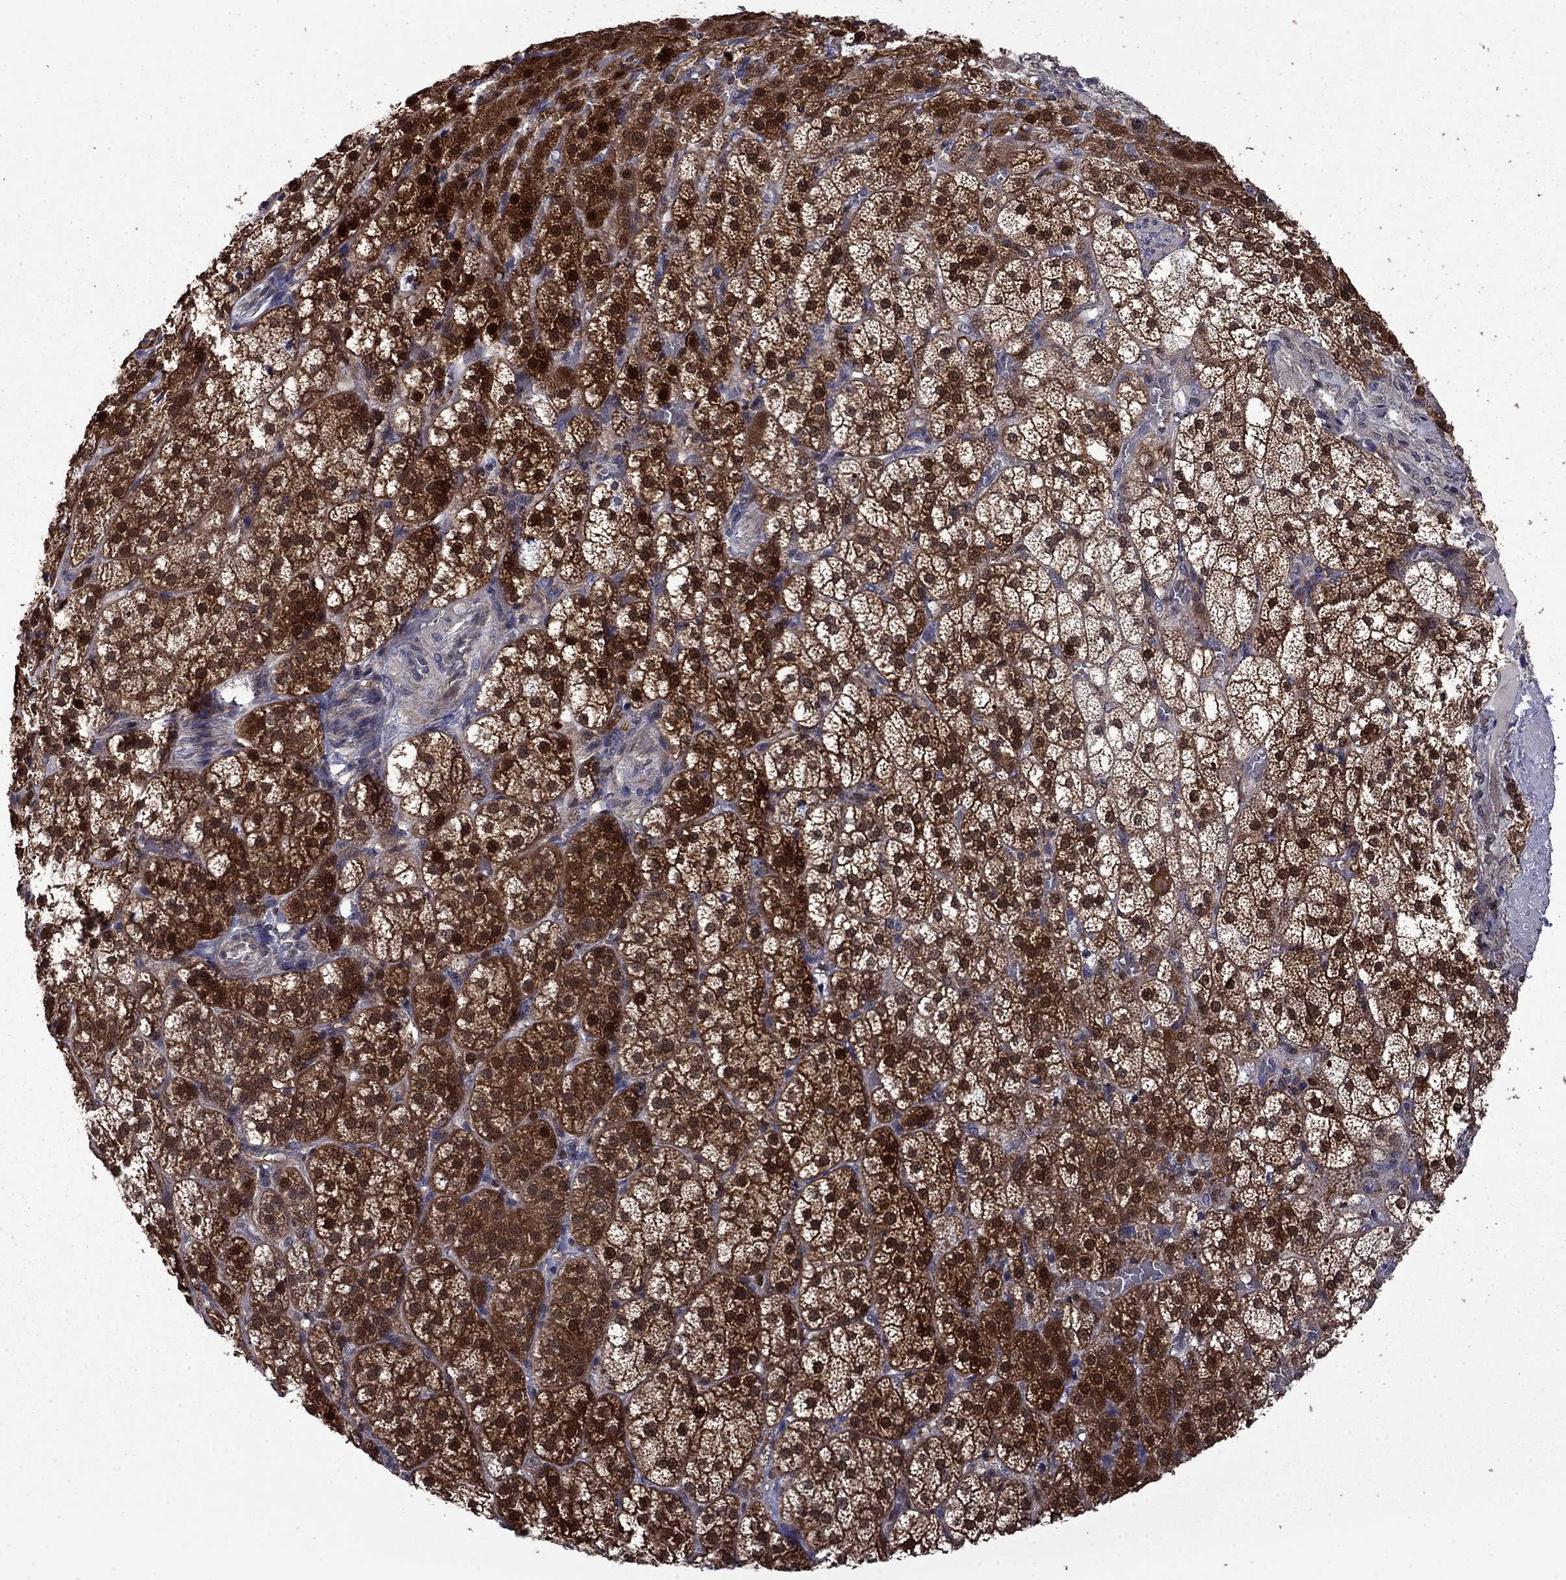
{"staining": {"intensity": "strong", "quantity": "25%-75%", "location": "cytoplasmic/membranous,nuclear"}, "tissue": "adrenal gland", "cell_type": "Glandular cells", "image_type": "normal", "snomed": [{"axis": "morphology", "description": "Normal tissue, NOS"}, {"axis": "topography", "description": "Adrenal gland"}], "caption": "Human adrenal gland stained with a brown dye reveals strong cytoplasmic/membranous,nuclear positive positivity in approximately 25%-75% of glandular cells.", "gene": "TPMT", "patient": {"sex": "female", "age": 60}}